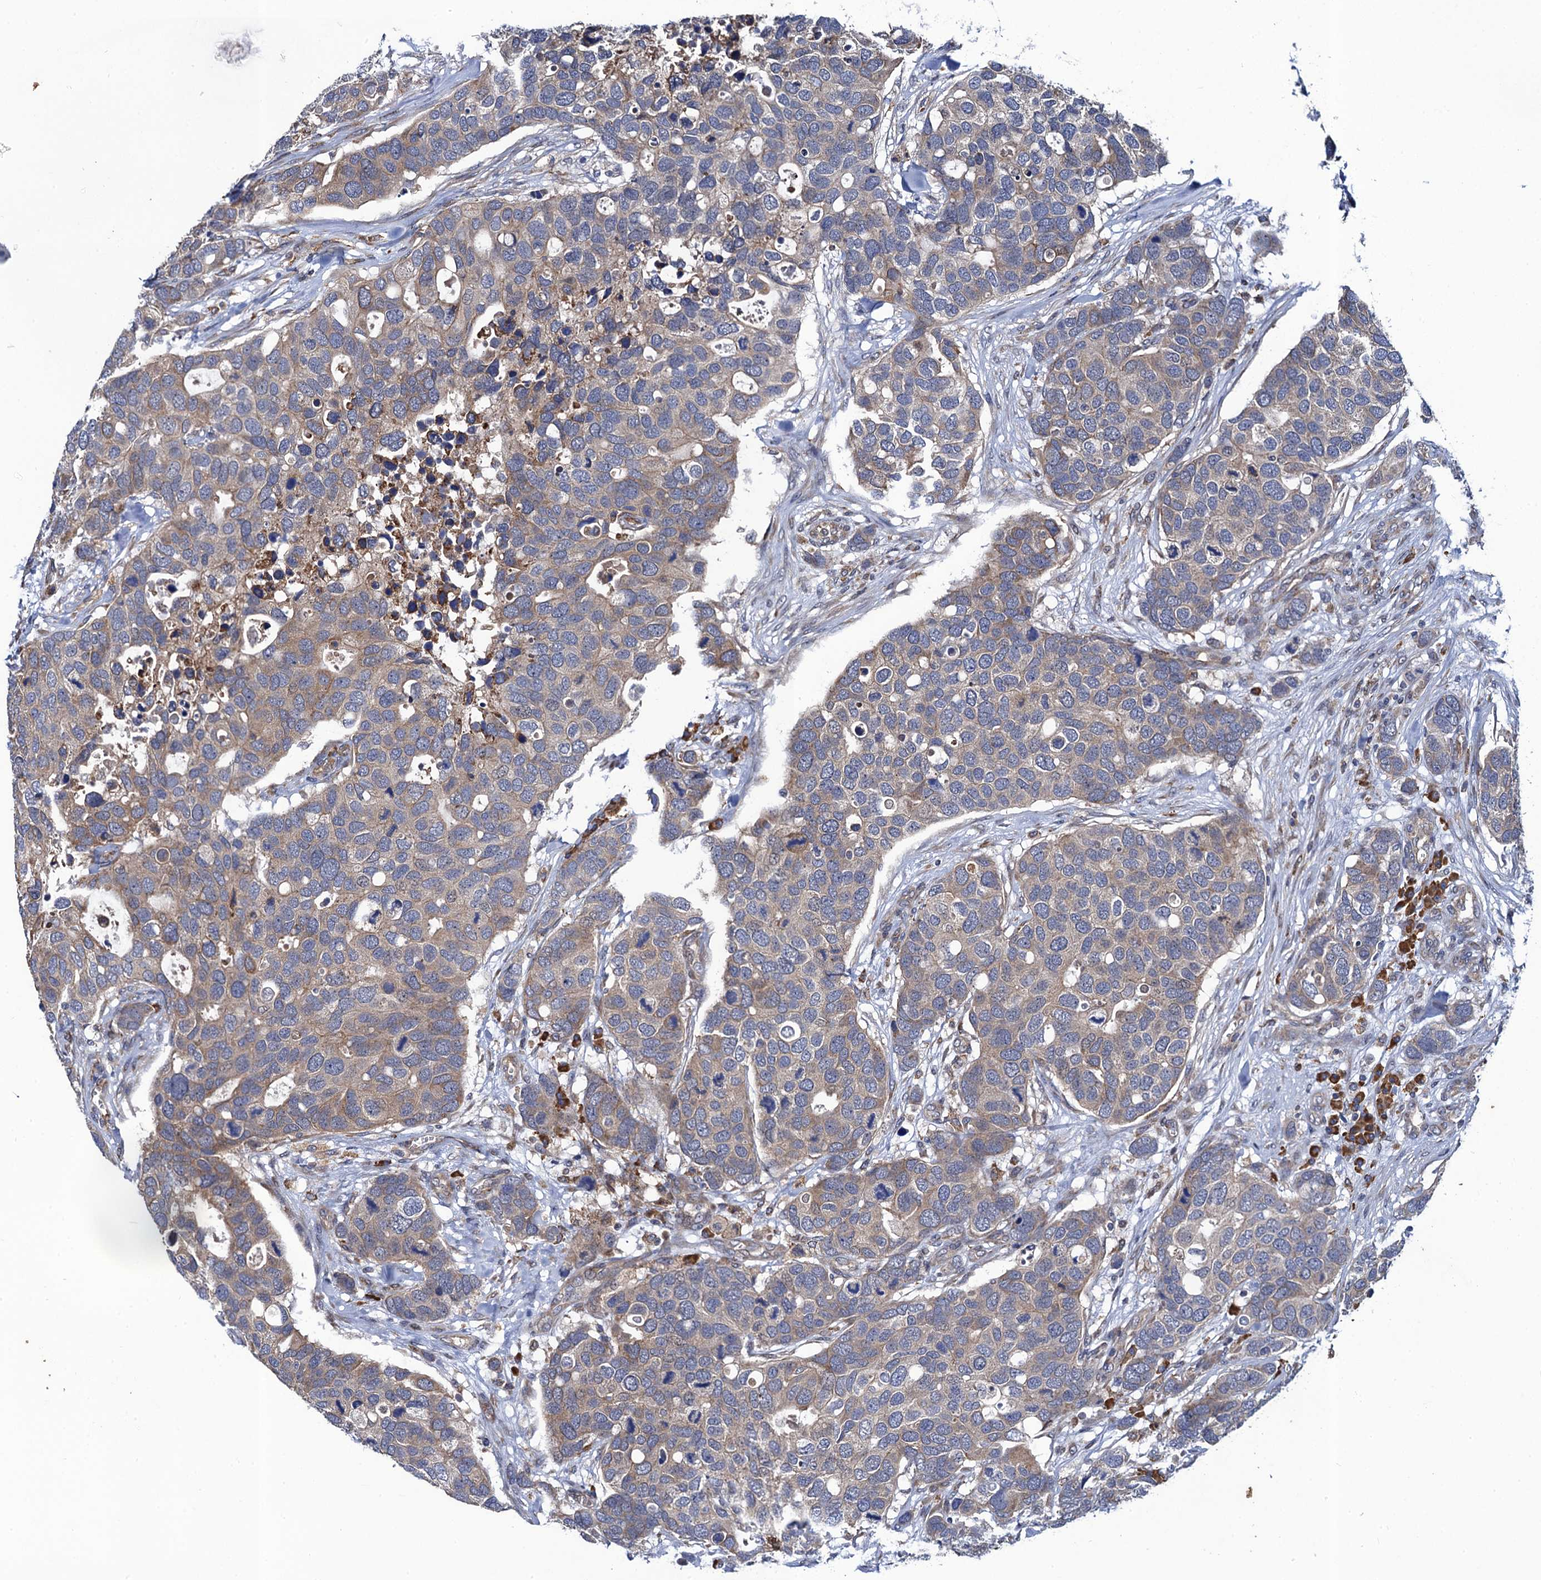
{"staining": {"intensity": "weak", "quantity": "25%-75%", "location": "cytoplasmic/membranous"}, "tissue": "breast cancer", "cell_type": "Tumor cells", "image_type": "cancer", "snomed": [{"axis": "morphology", "description": "Duct carcinoma"}, {"axis": "topography", "description": "Breast"}], "caption": "Immunohistochemical staining of human breast cancer shows low levels of weak cytoplasmic/membranous protein expression in approximately 25%-75% of tumor cells. The protein of interest is stained brown, and the nuclei are stained in blue (DAB IHC with brightfield microscopy, high magnification).", "gene": "PGLS", "patient": {"sex": "female", "age": 83}}